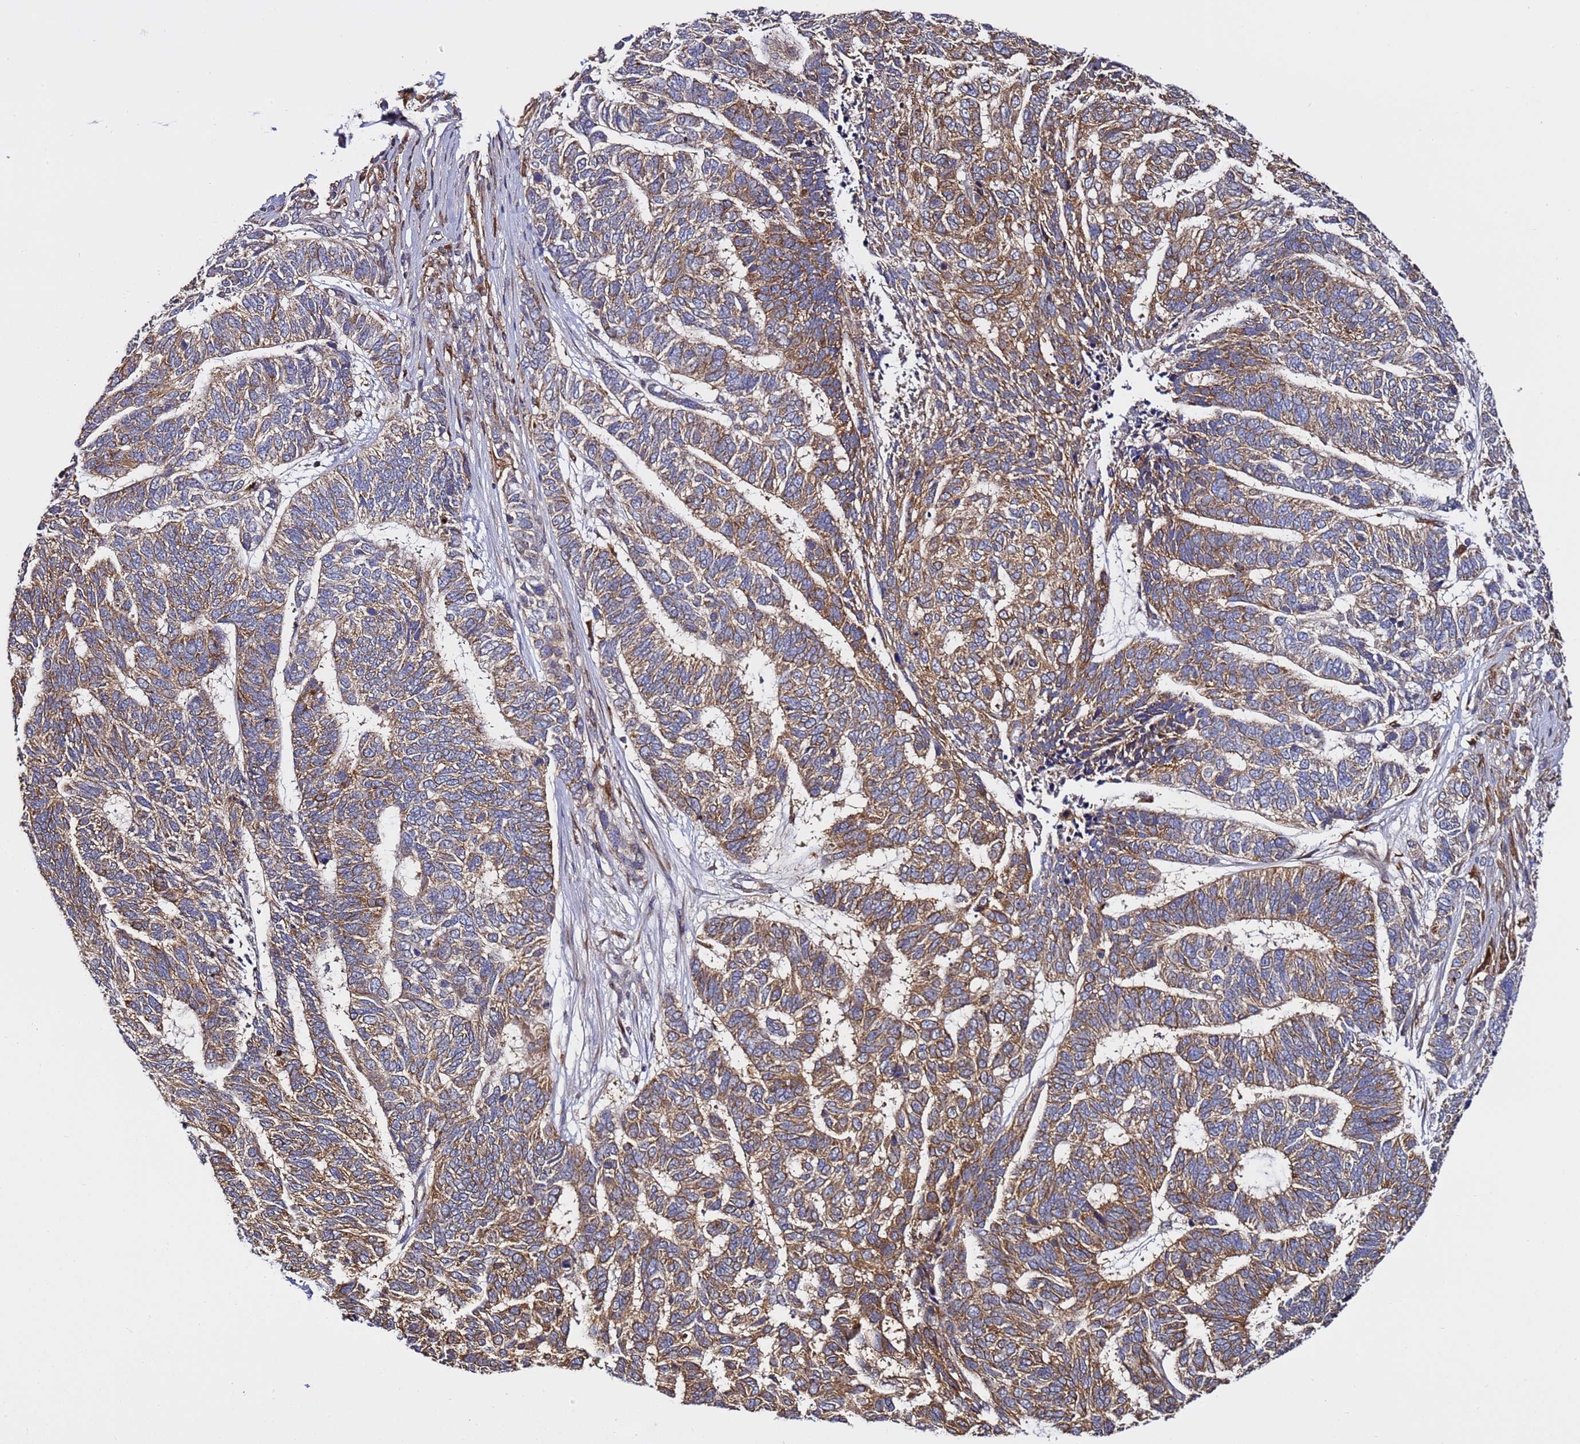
{"staining": {"intensity": "moderate", "quantity": ">75%", "location": "cytoplasmic/membranous"}, "tissue": "skin cancer", "cell_type": "Tumor cells", "image_type": "cancer", "snomed": [{"axis": "morphology", "description": "Basal cell carcinoma"}, {"axis": "topography", "description": "Skin"}], "caption": "Immunohistochemical staining of basal cell carcinoma (skin) demonstrates medium levels of moderate cytoplasmic/membranous positivity in about >75% of tumor cells.", "gene": "TMEM176B", "patient": {"sex": "female", "age": 65}}